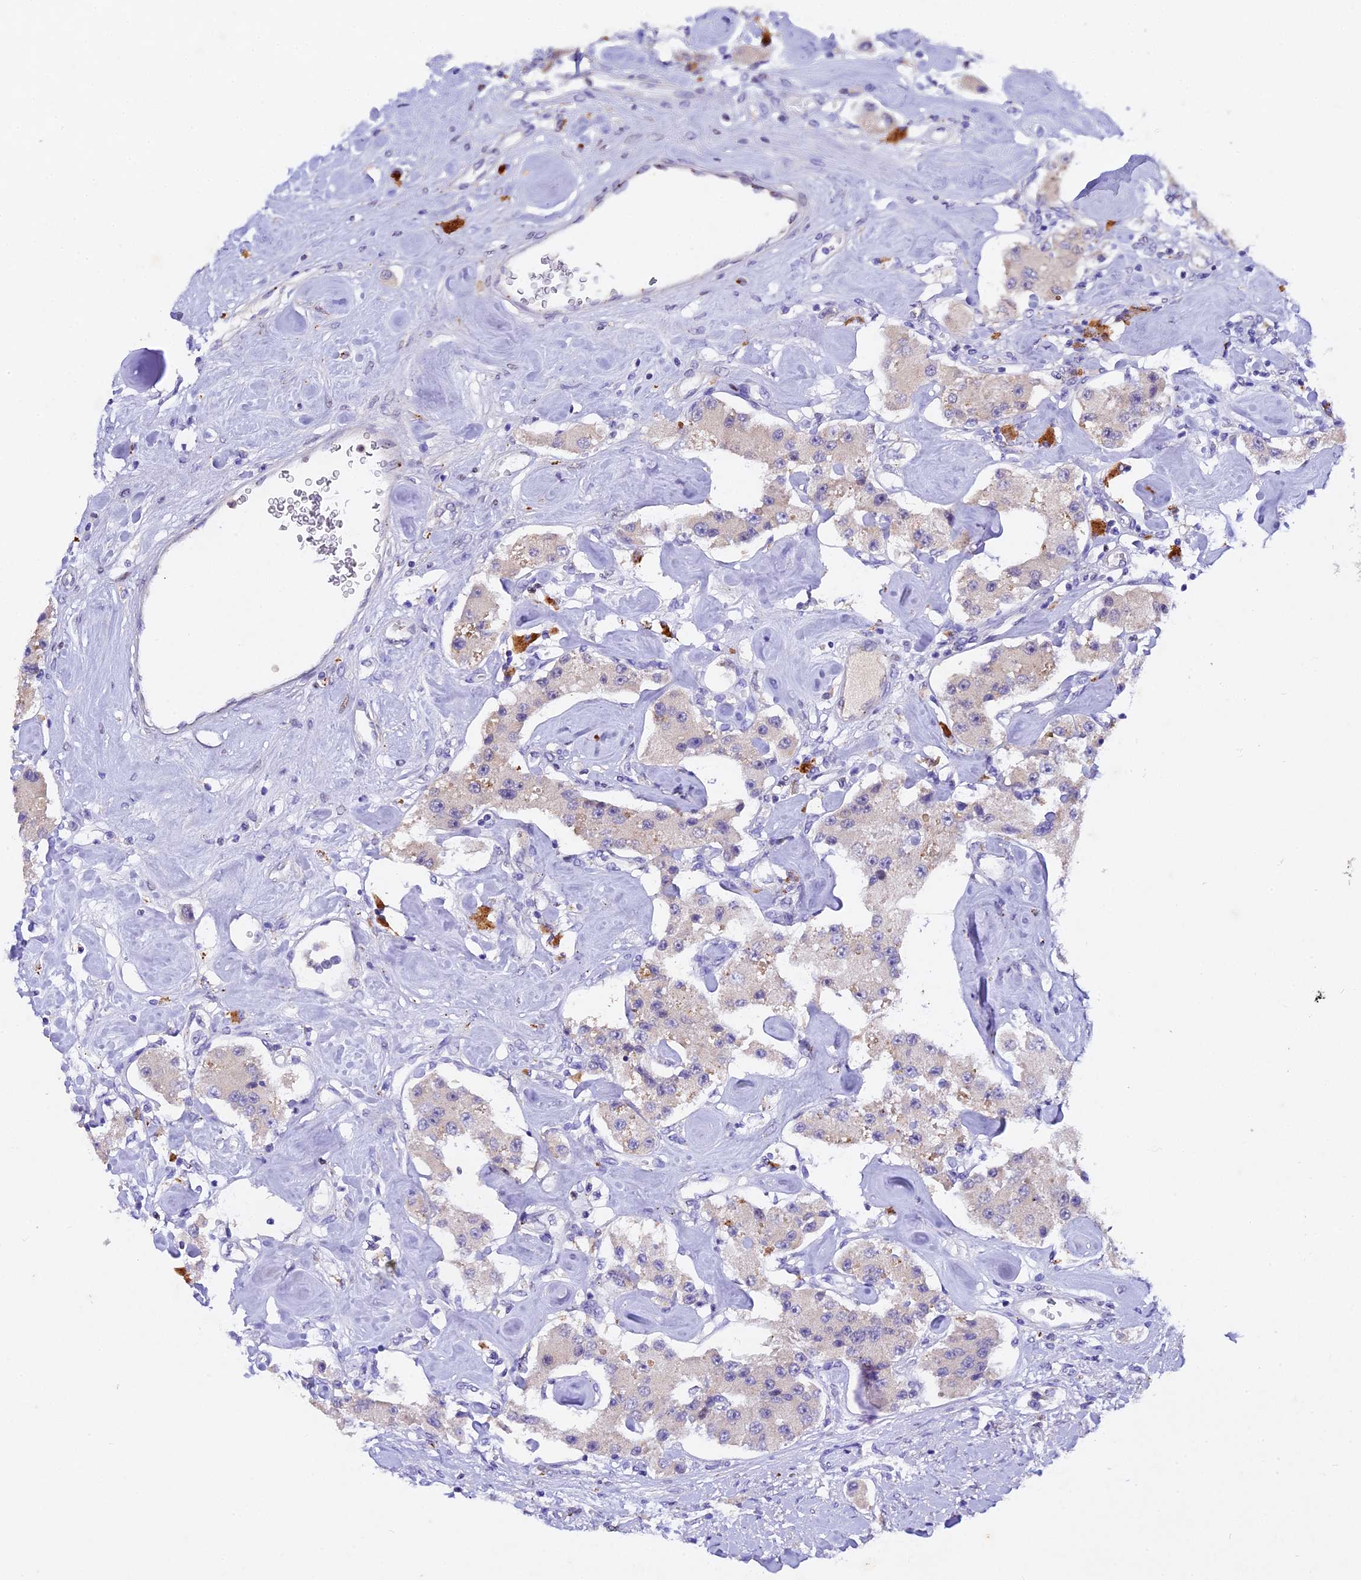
{"staining": {"intensity": "negative", "quantity": "none", "location": "none"}, "tissue": "carcinoid", "cell_type": "Tumor cells", "image_type": "cancer", "snomed": [{"axis": "morphology", "description": "Carcinoid, malignant, NOS"}, {"axis": "topography", "description": "Pancreas"}], "caption": "A histopathology image of carcinoid (malignant) stained for a protein shows no brown staining in tumor cells. The staining is performed using DAB brown chromogen with nuclei counter-stained in using hematoxylin.", "gene": "TGDS", "patient": {"sex": "male", "age": 41}}